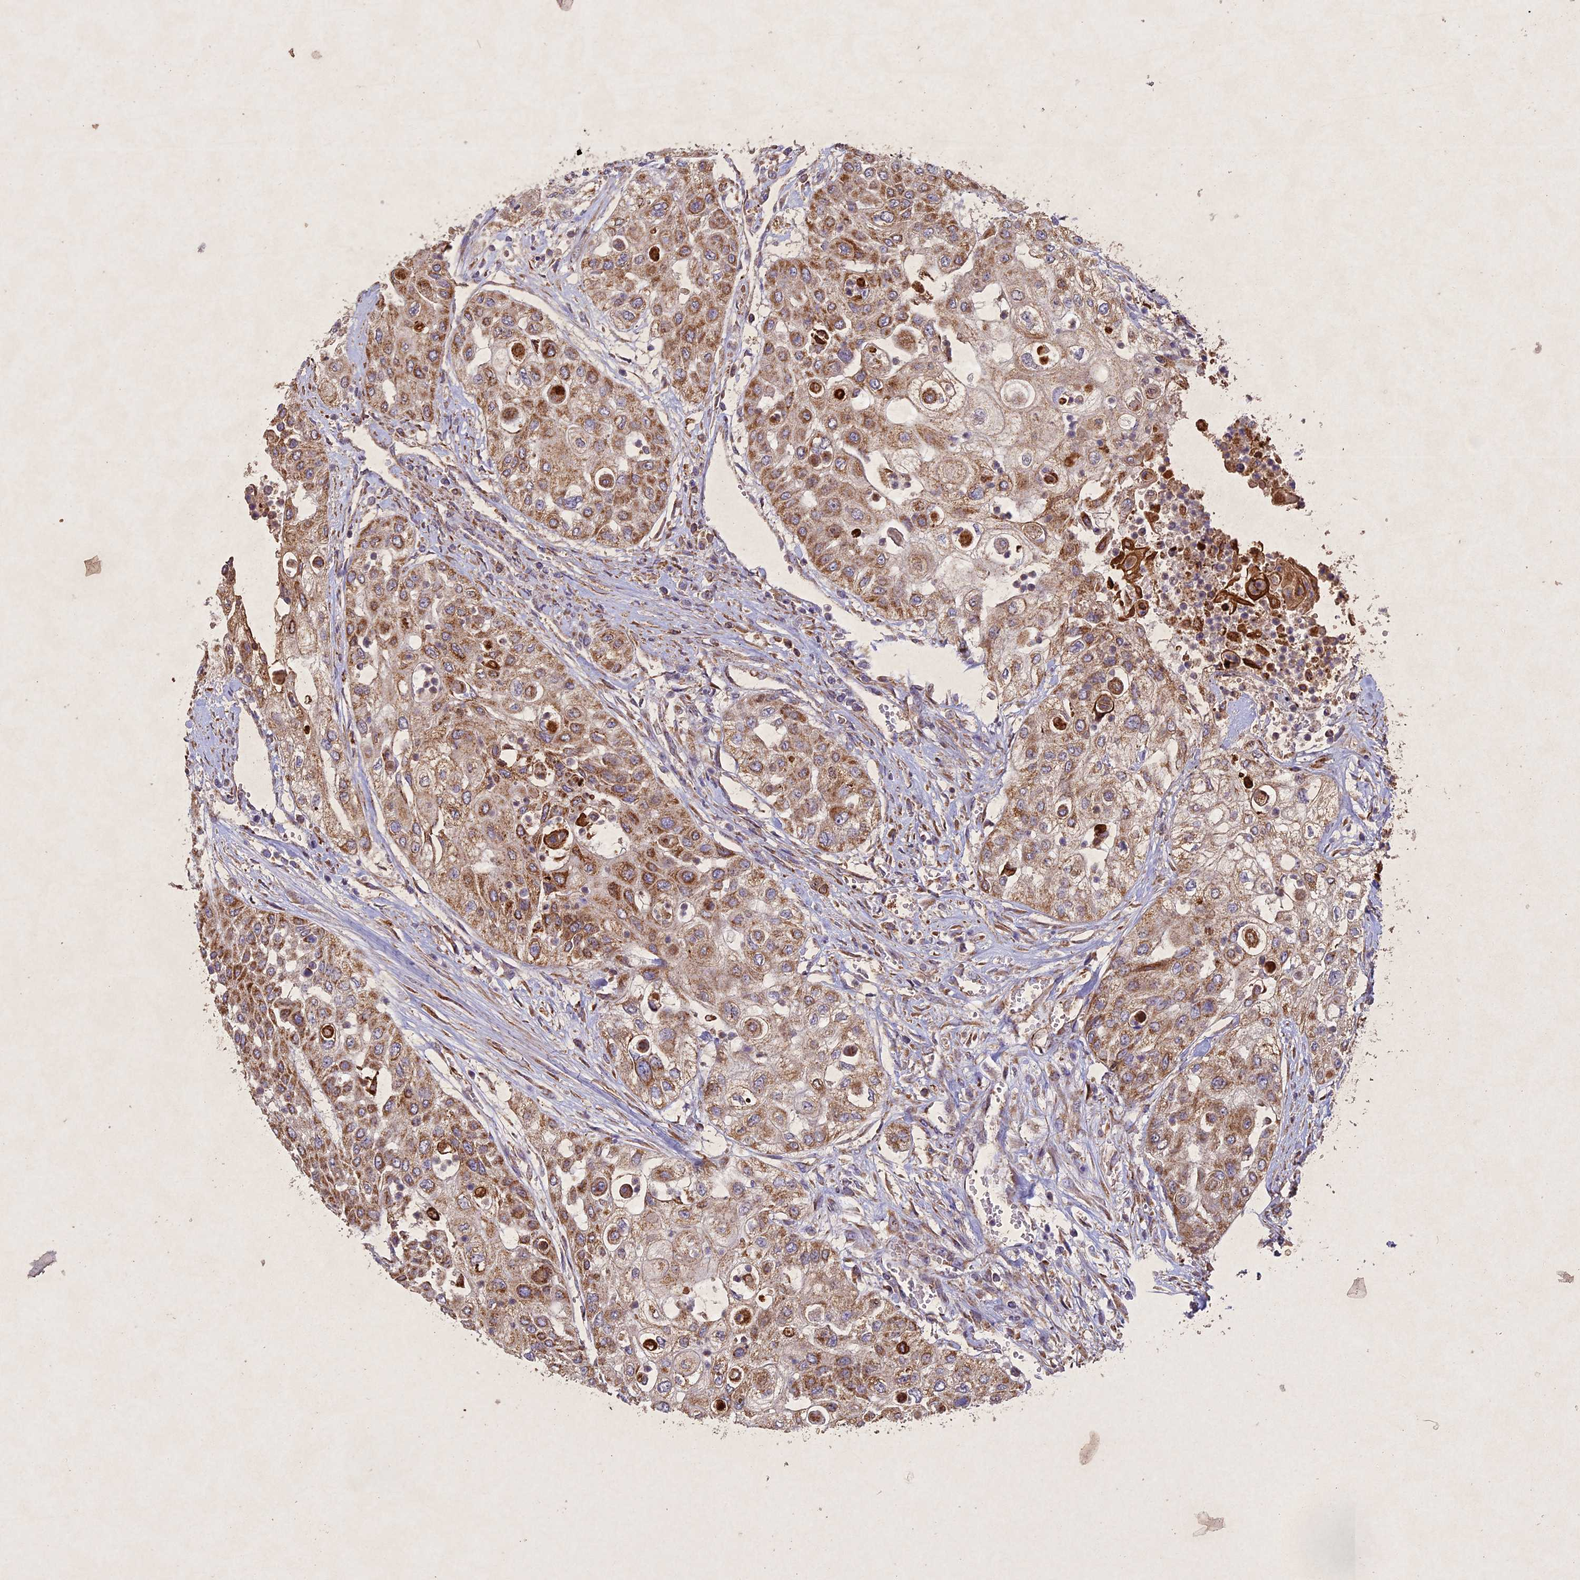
{"staining": {"intensity": "moderate", "quantity": ">75%", "location": "cytoplasmic/membranous"}, "tissue": "urothelial cancer", "cell_type": "Tumor cells", "image_type": "cancer", "snomed": [{"axis": "morphology", "description": "Urothelial carcinoma, High grade"}, {"axis": "topography", "description": "Urinary bladder"}], "caption": "The histopathology image shows a brown stain indicating the presence of a protein in the cytoplasmic/membranous of tumor cells in urothelial carcinoma (high-grade).", "gene": "CIAO2B", "patient": {"sex": "female", "age": 79}}